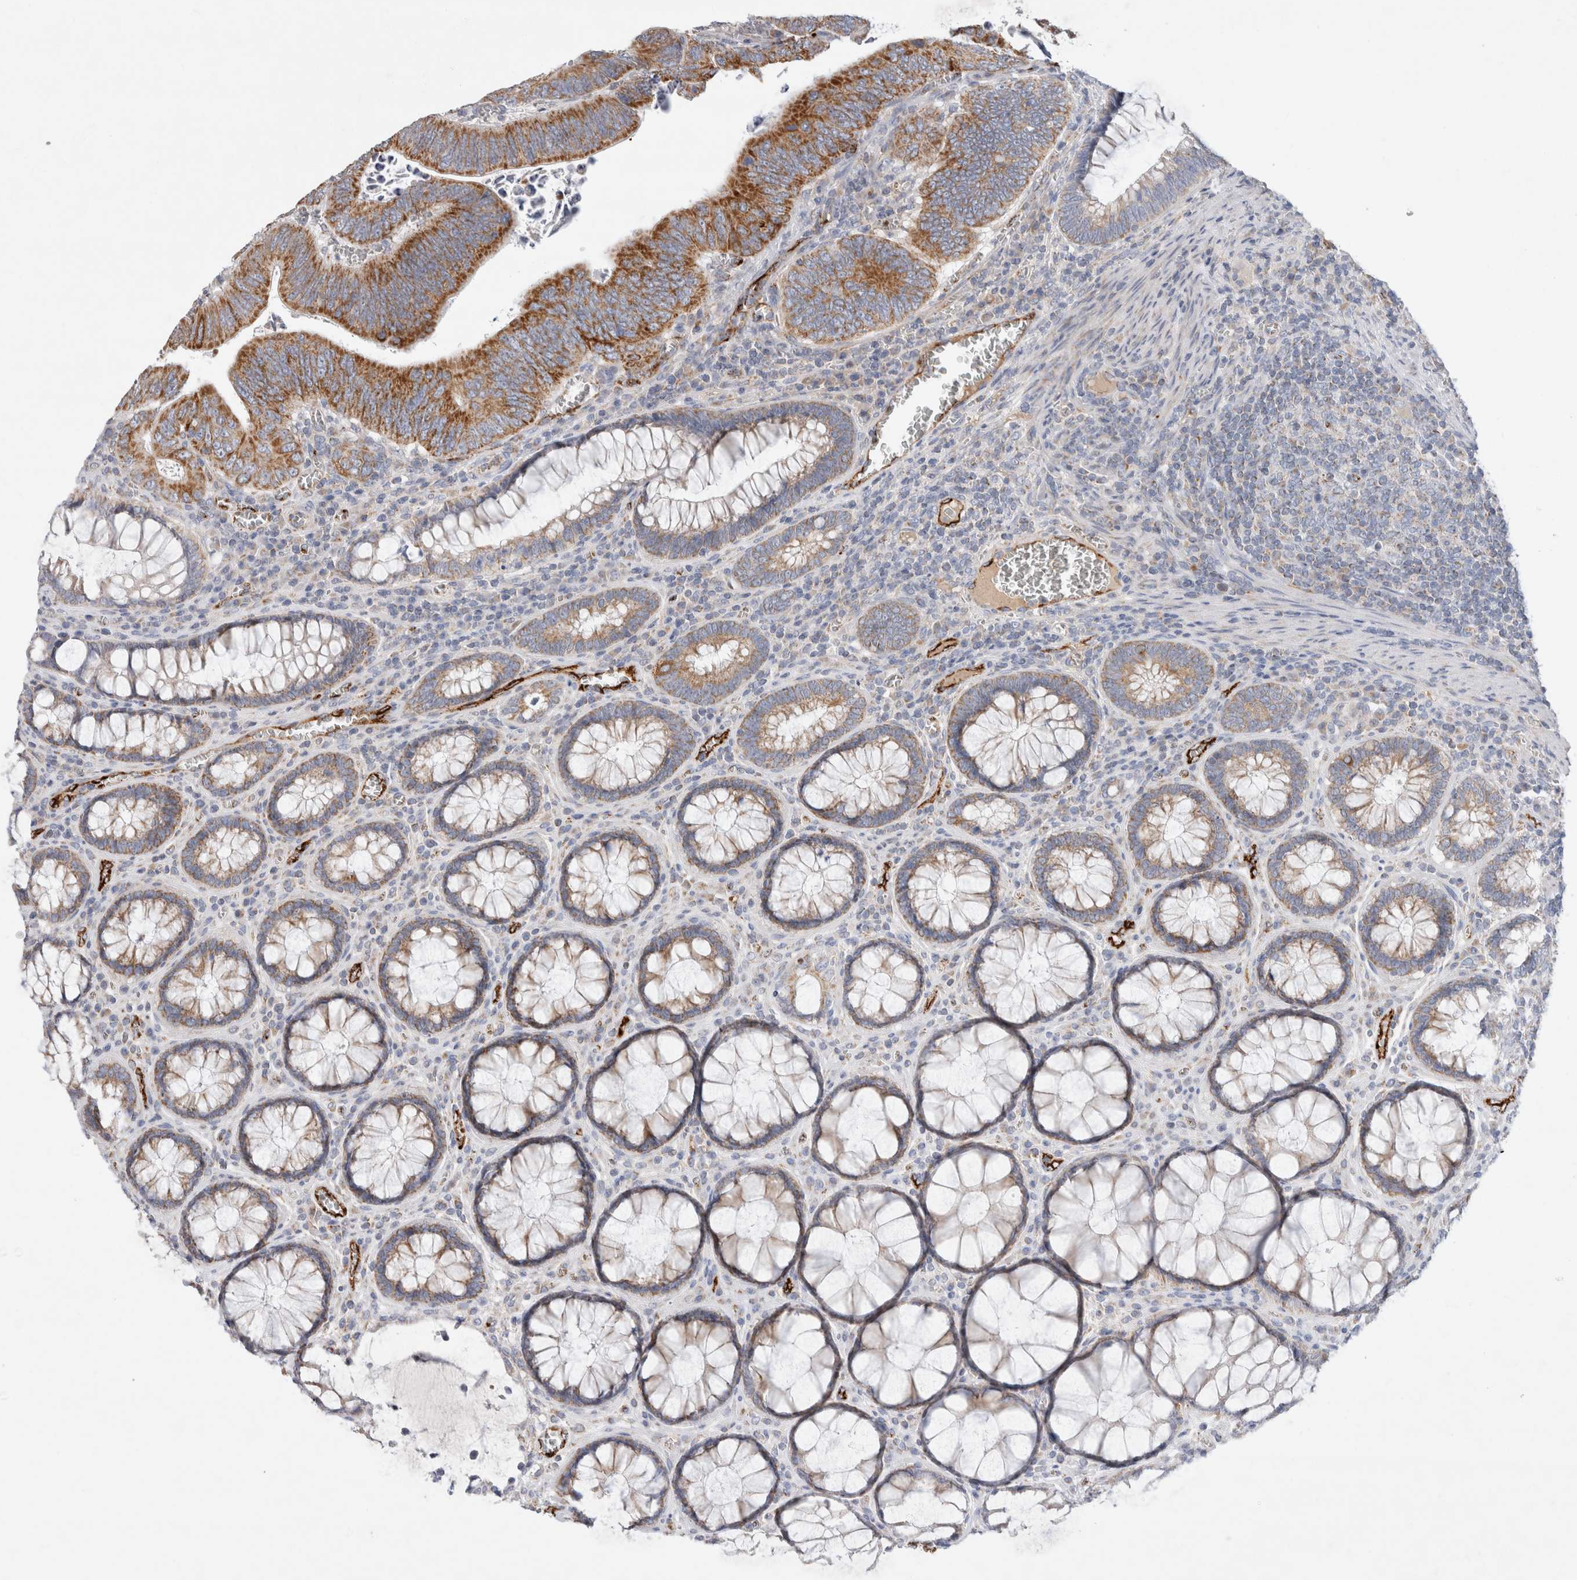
{"staining": {"intensity": "strong", "quantity": ">75%", "location": "cytoplasmic/membranous"}, "tissue": "colorectal cancer", "cell_type": "Tumor cells", "image_type": "cancer", "snomed": [{"axis": "morphology", "description": "Inflammation, NOS"}, {"axis": "morphology", "description": "Adenocarcinoma, NOS"}, {"axis": "topography", "description": "Colon"}], "caption": "The image exhibits staining of colorectal cancer, revealing strong cytoplasmic/membranous protein positivity (brown color) within tumor cells.", "gene": "IARS2", "patient": {"sex": "male", "age": 72}}